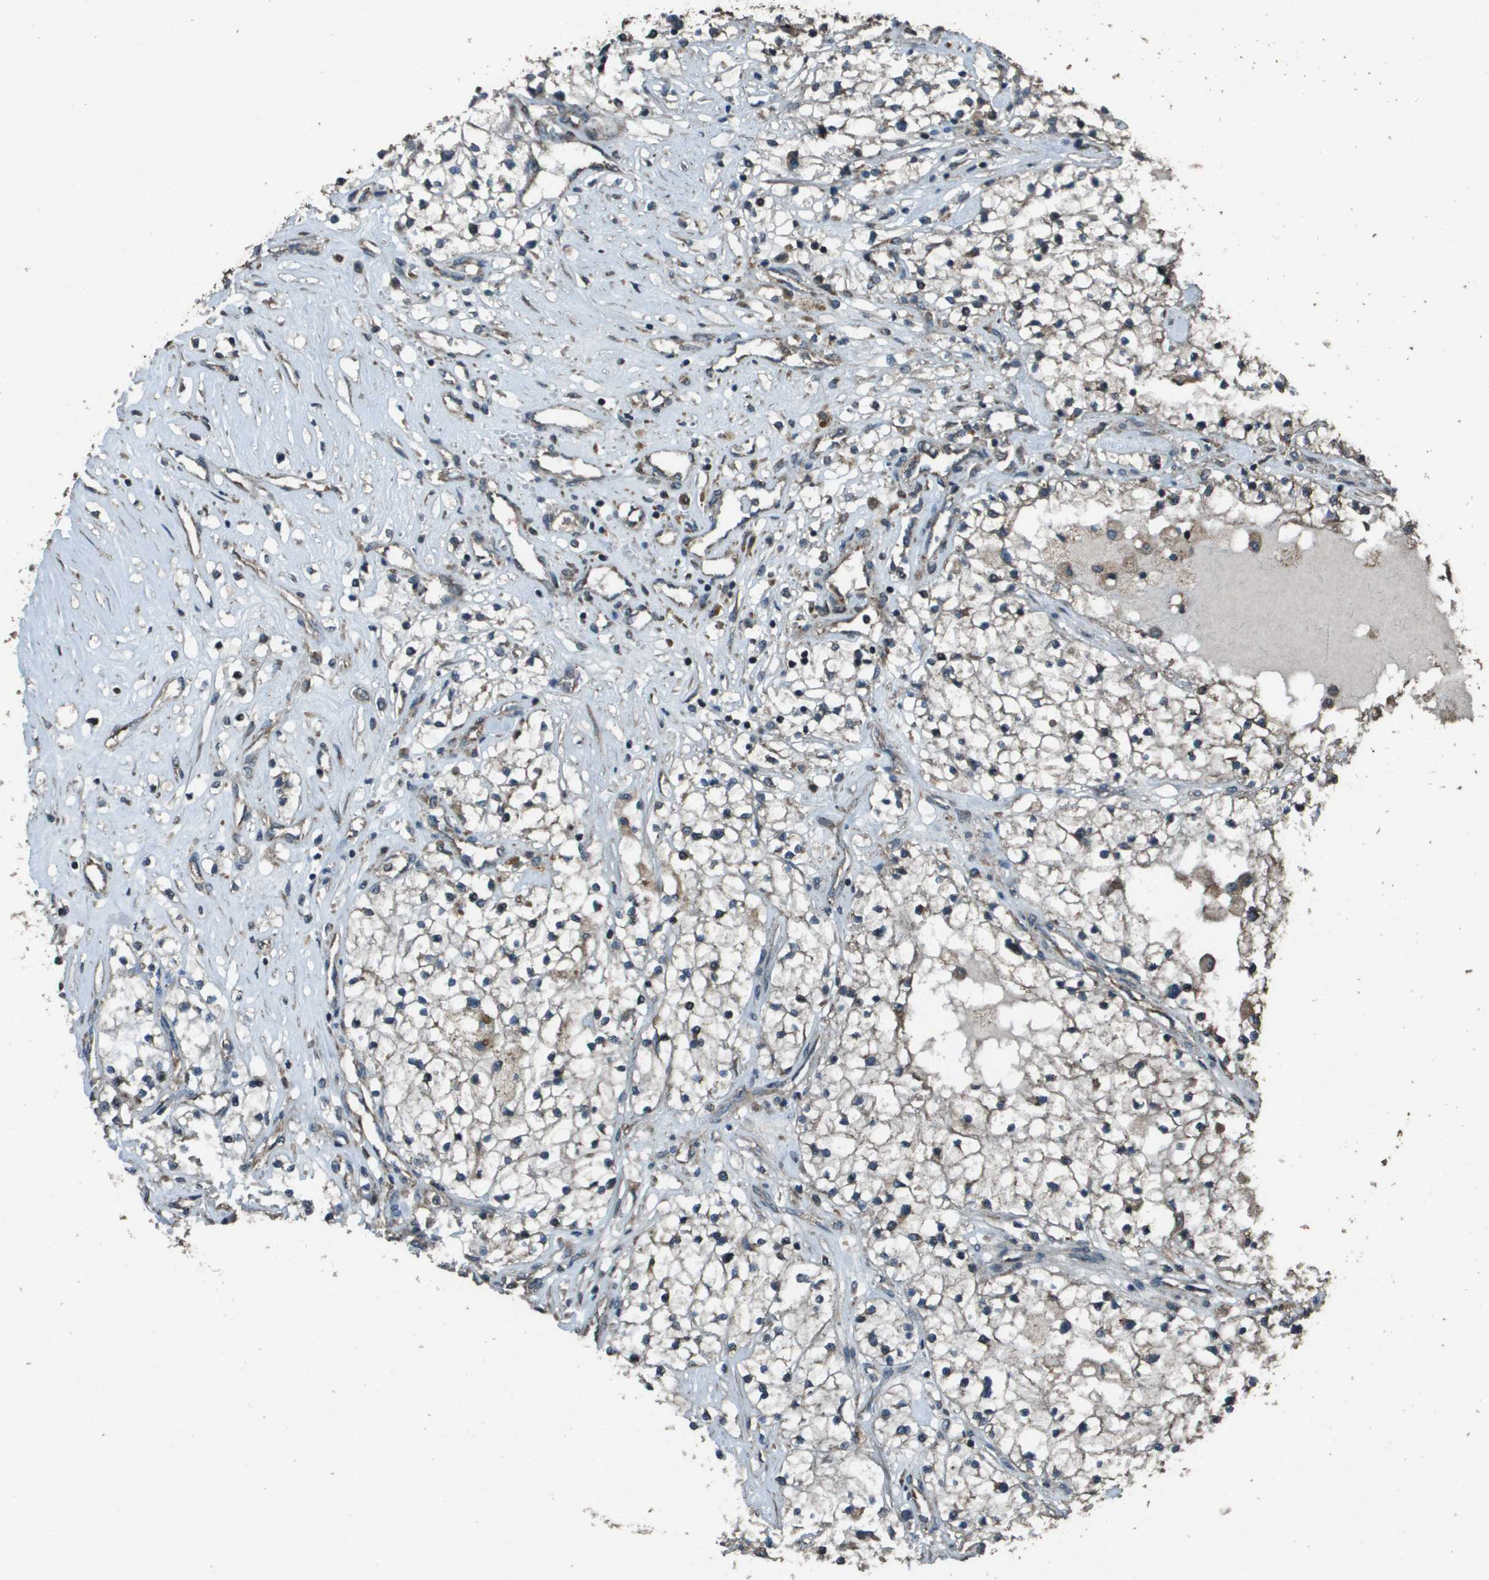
{"staining": {"intensity": "weak", "quantity": "25%-75%", "location": "cytoplasmic/membranous"}, "tissue": "renal cancer", "cell_type": "Tumor cells", "image_type": "cancer", "snomed": [{"axis": "morphology", "description": "Adenocarcinoma, NOS"}, {"axis": "topography", "description": "Kidney"}], "caption": "Renal cancer (adenocarcinoma) was stained to show a protein in brown. There is low levels of weak cytoplasmic/membranous positivity in approximately 25%-75% of tumor cells.", "gene": "FIG4", "patient": {"sex": "male", "age": 68}}